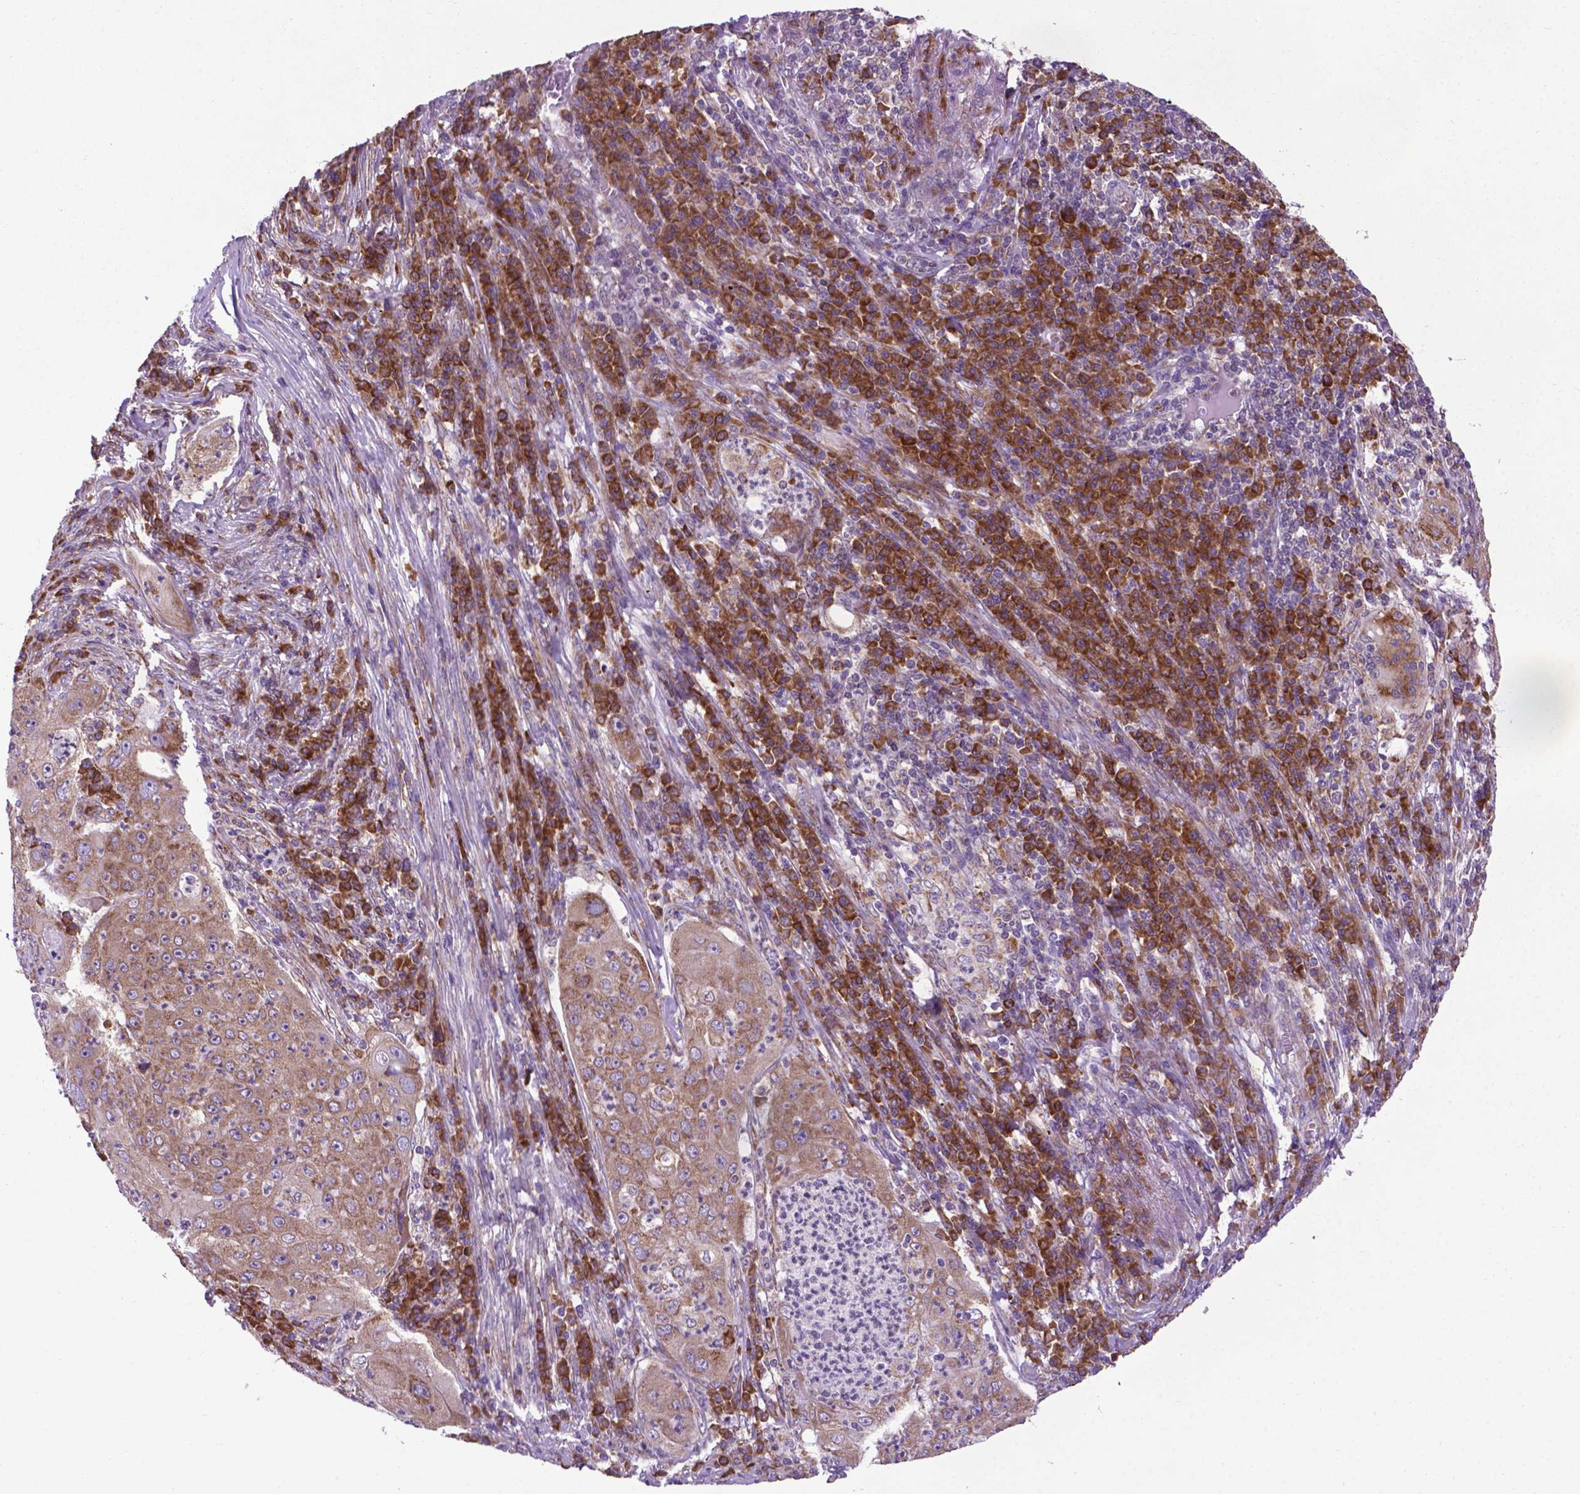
{"staining": {"intensity": "moderate", "quantity": ">75%", "location": "cytoplasmic/membranous"}, "tissue": "lung cancer", "cell_type": "Tumor cells", "image_type": "cancer", "snomed": [{"axis": "morphology", "description": "Squamous cell carcinoma, NOS"}, {"axis": "topography", "description": "Lung"}], "caption": "Lung cancer (squamous cell carcinoma) stained with a protein marker demonstrates moderate staining in tumor cells.", "gene": "WDR83OS", "patient": {"sex": "female", "age": 59}}